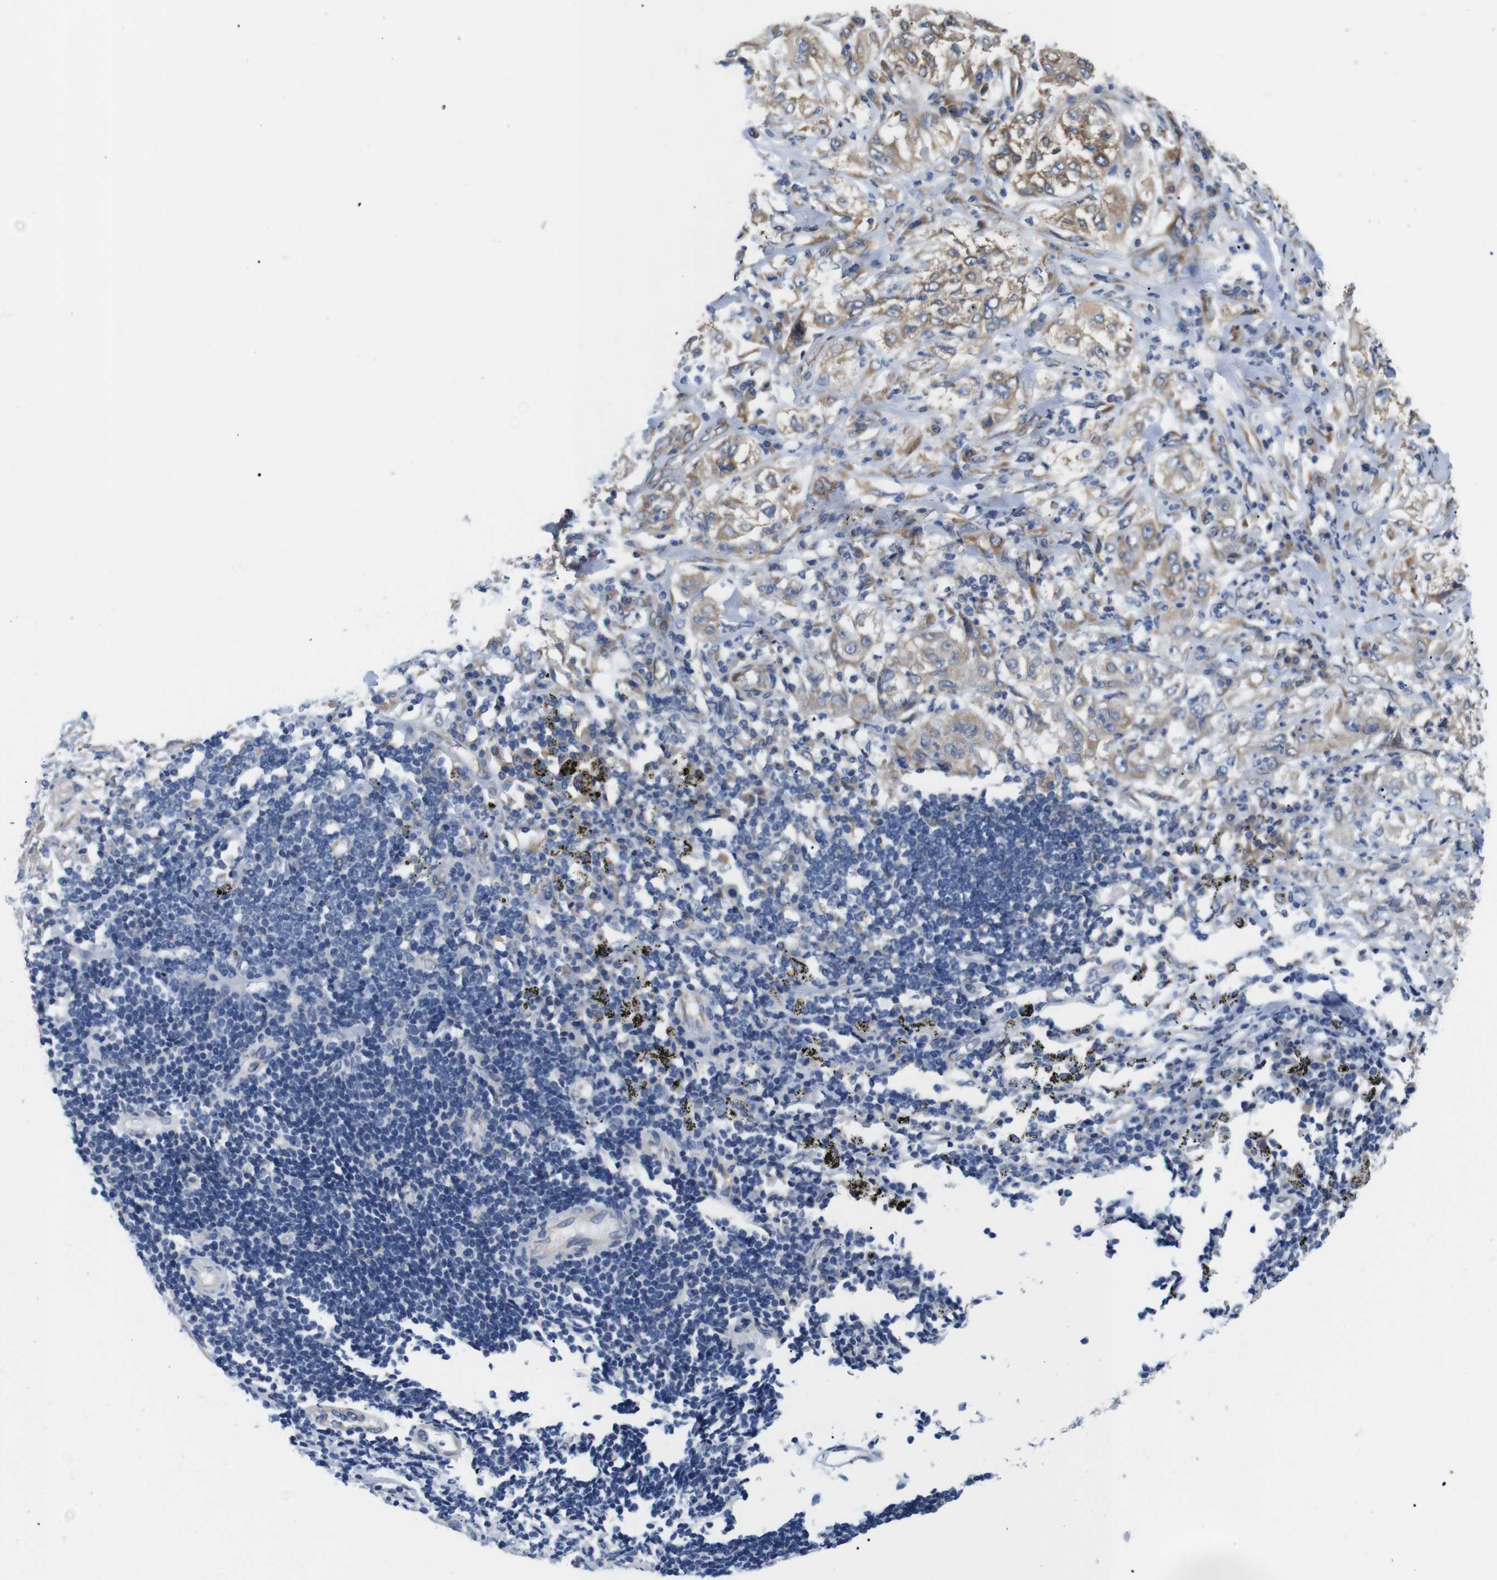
{"staining": {"intensity": "moderate", "quantity": "<25%", "location": "cytoplasmic/membranous"}, "tissue": "lung cancer", "cell_type": "Tumor cells", "image_type": "cancer", "snomed": [{"axis": "morphology", "description": "Inflammation, NOS"}, {"axis": "morphology", "description": "Squamous cell carcinoma, NOS"}, {"axis": "topography", "description": "Lymph node"}, {"axis": "topography", "description": "Soft tissue"}, {"axis": "topography", "description": "Lung"}], "caption": "Lung cancer (squamous cell carcinoma) stained for a protein demonstrates moderate cytoplasmic/membranous positivity in tumor cells. (IHC, brightfield microscopy, high magnification).", "gene": "HACD3", "patient": {"sex": "male", "age": 66}}